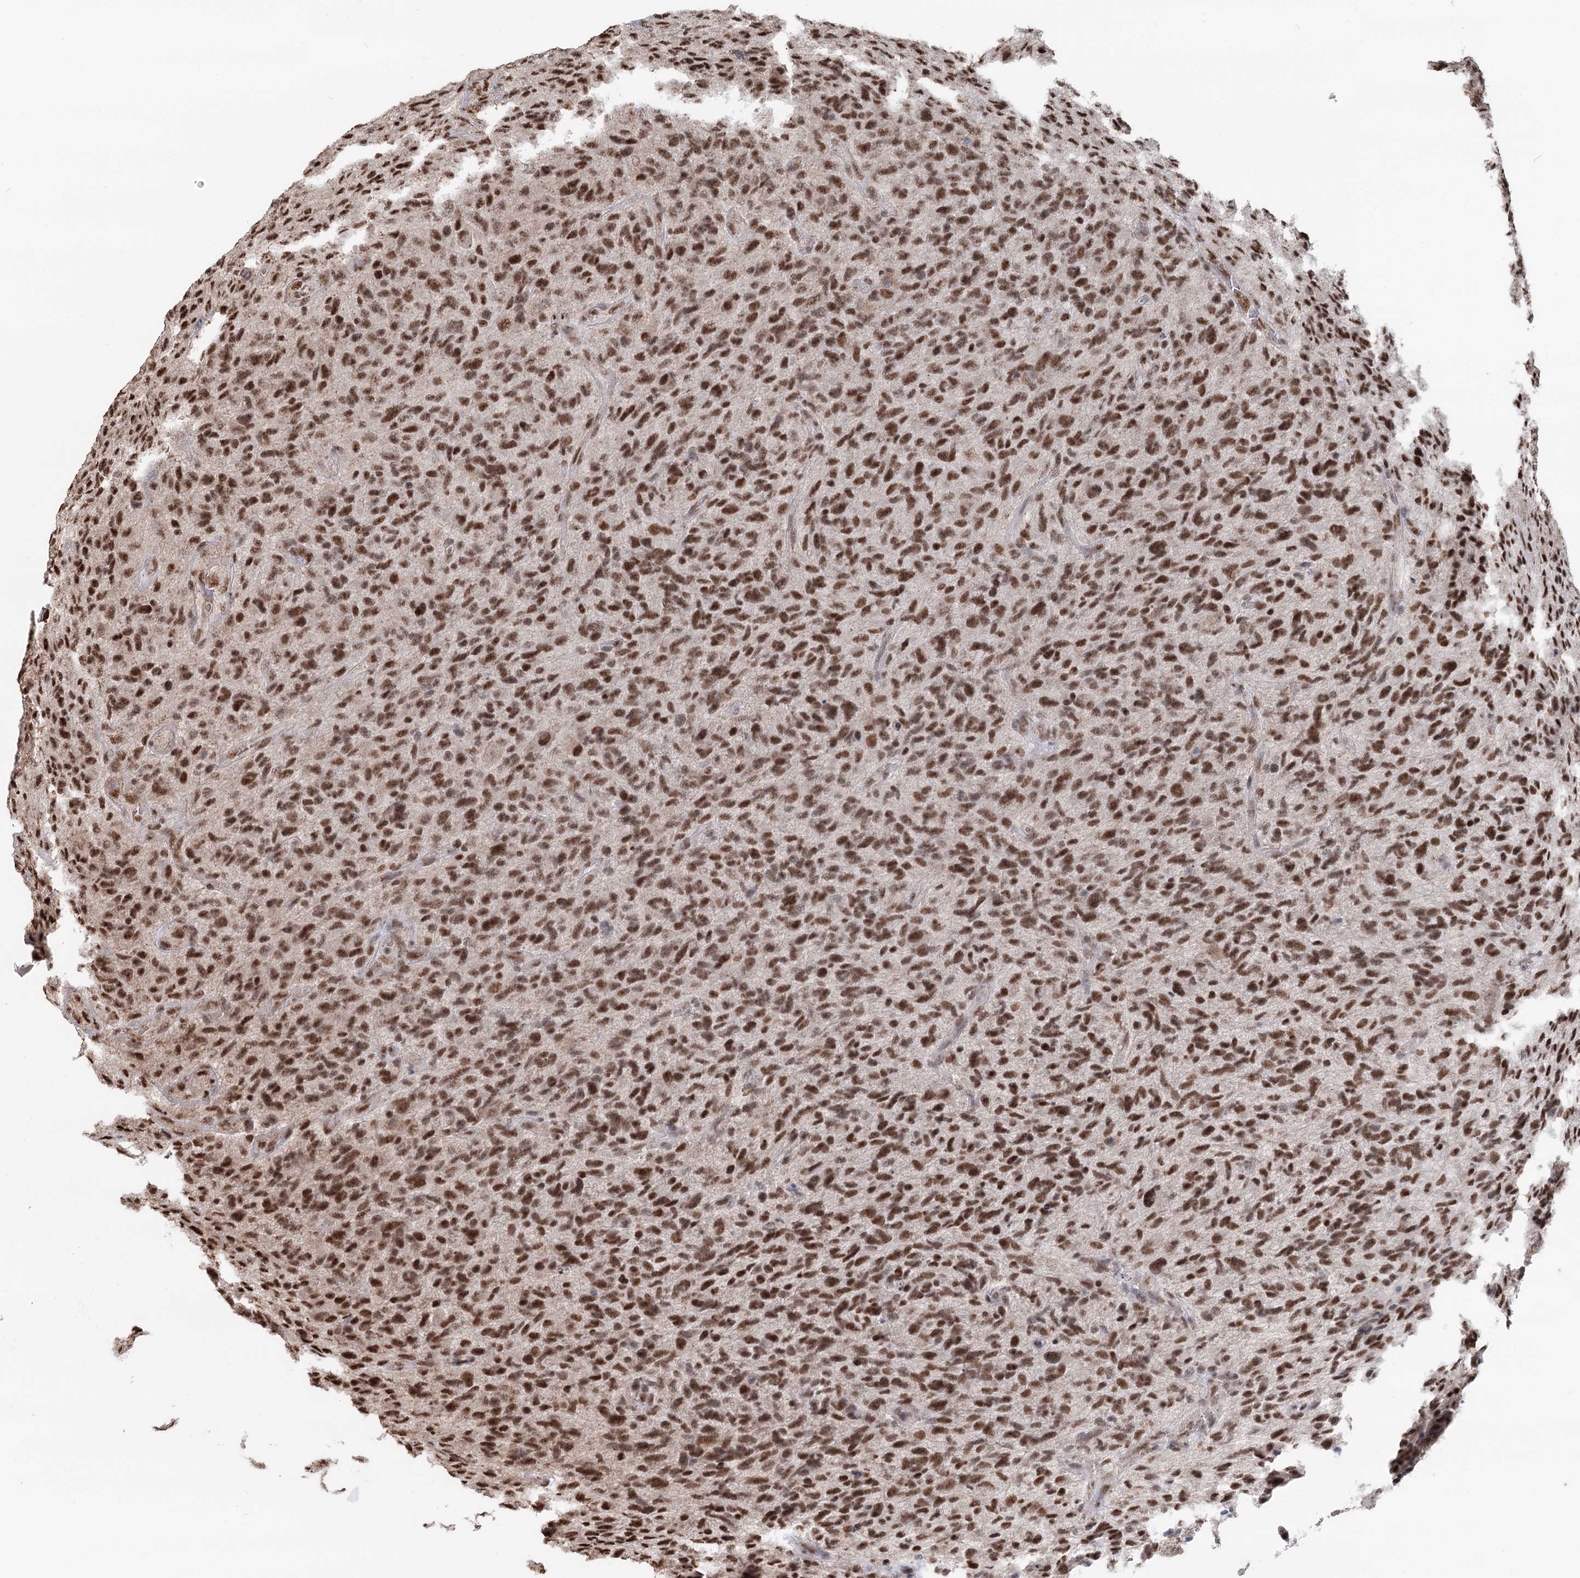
{"staining": {"intensity": "strong", "quantity": ">75%", "location": "nuclear"}, "tissue": "glioma", "cell_type": "Tumor cells", "image_type": "cancer", "snomed": [{"axis": "morphology", "description": "Glioma, malignant, High grade"}, {"axis": "topography", "description": "Brain"}], "caption": "The immunohistochemical stain labels strong nuclear positivity in tumor cells of glioma tissue.", "gene": "GPALPP1", "patient": {"sex": "male", "age": 47}}